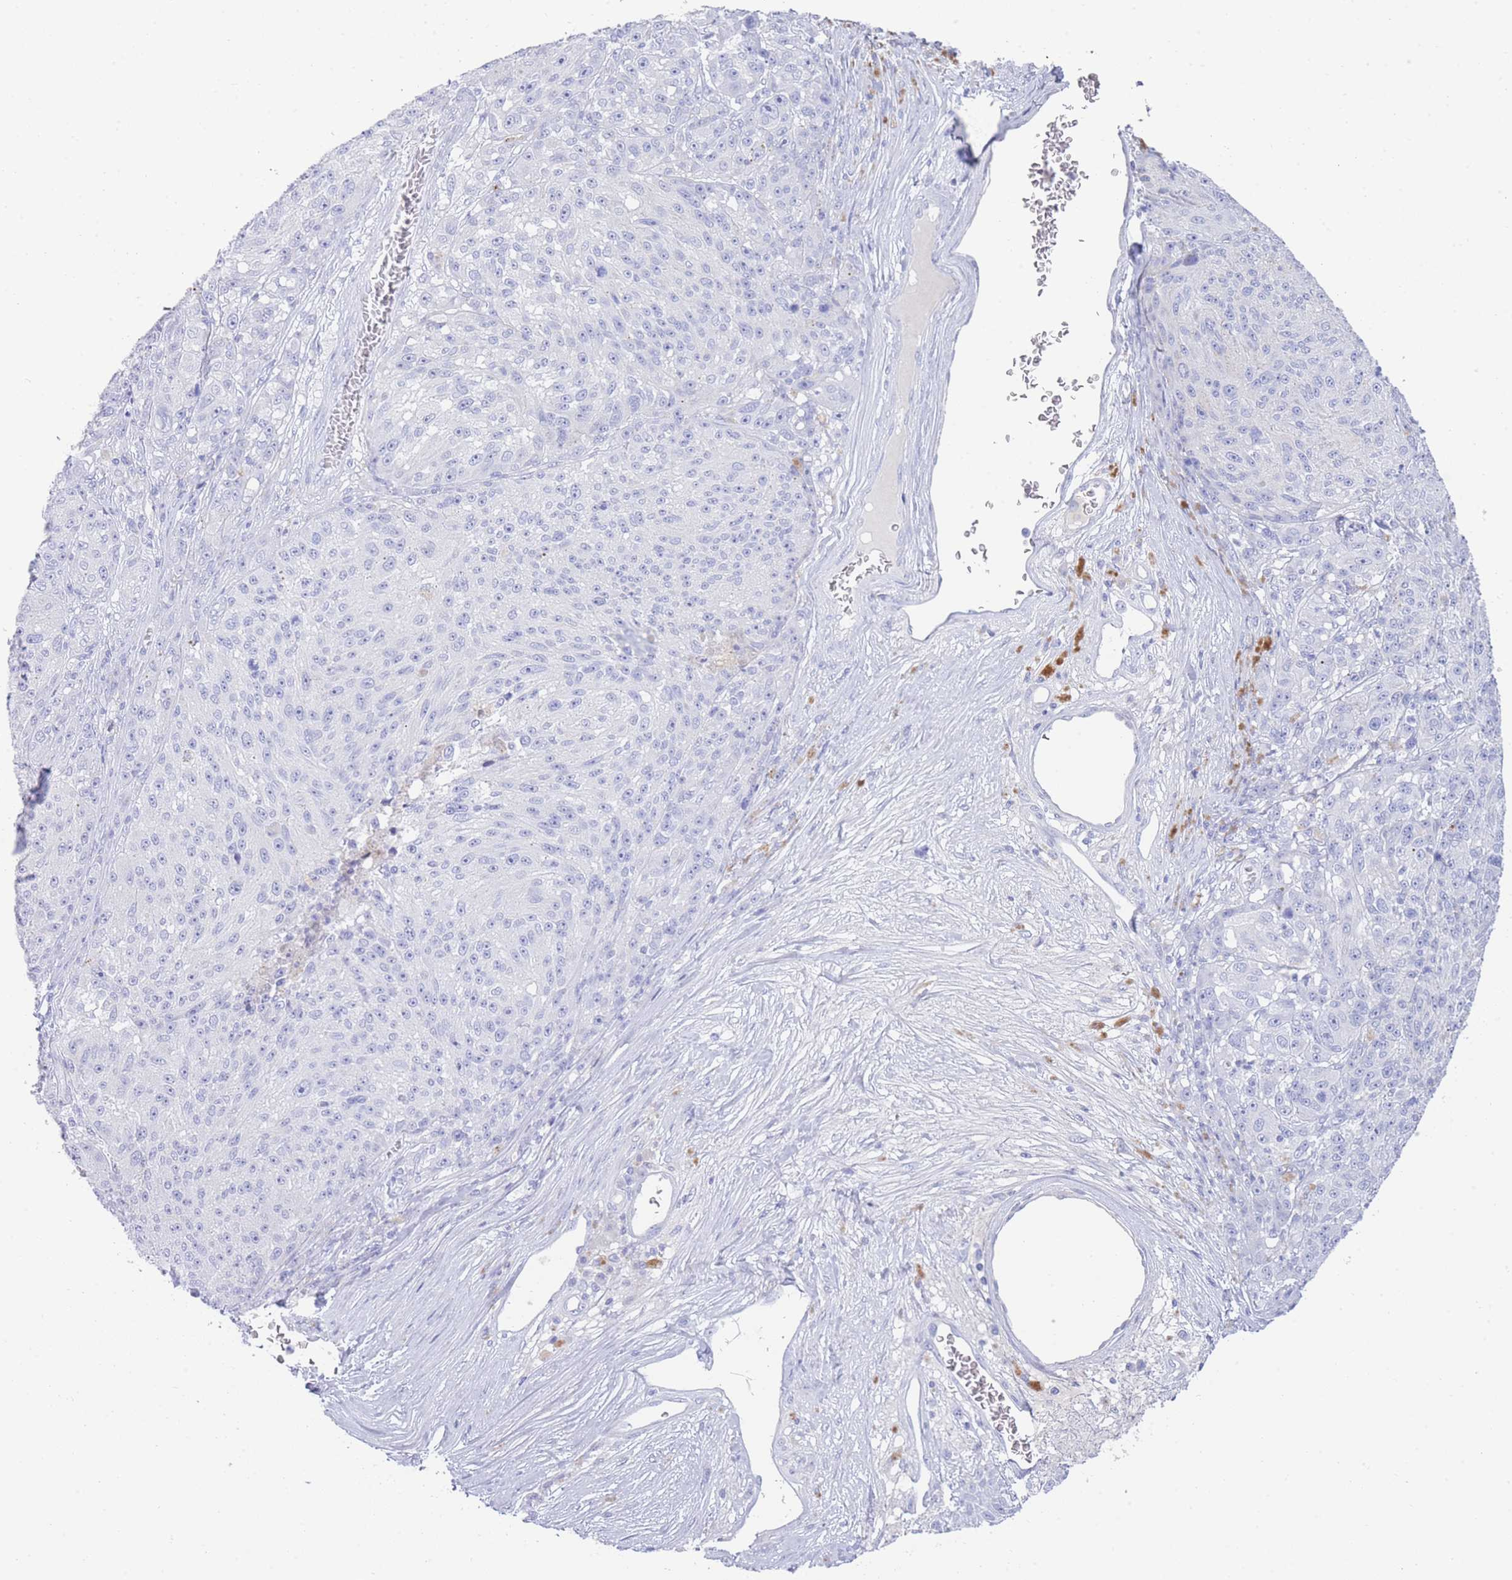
{"staining": {"intensity": "negative", "quantity": "none", "location": "none"}, "tissue": "melanoma", "cell_type": "Tumor cells", "image_type": "cancer", "snomed": [{"axis": "morphology", "description": "Malignant melanoma, NOS"}, {"axis": "topography", "description": "Skin"}], "caption": "This is an immunohistochemistry image of malignant melanoma. There is no staining in tumor cells.", "gene": "LRRC37A", "patient": {"sex": "male", "age": 53}}